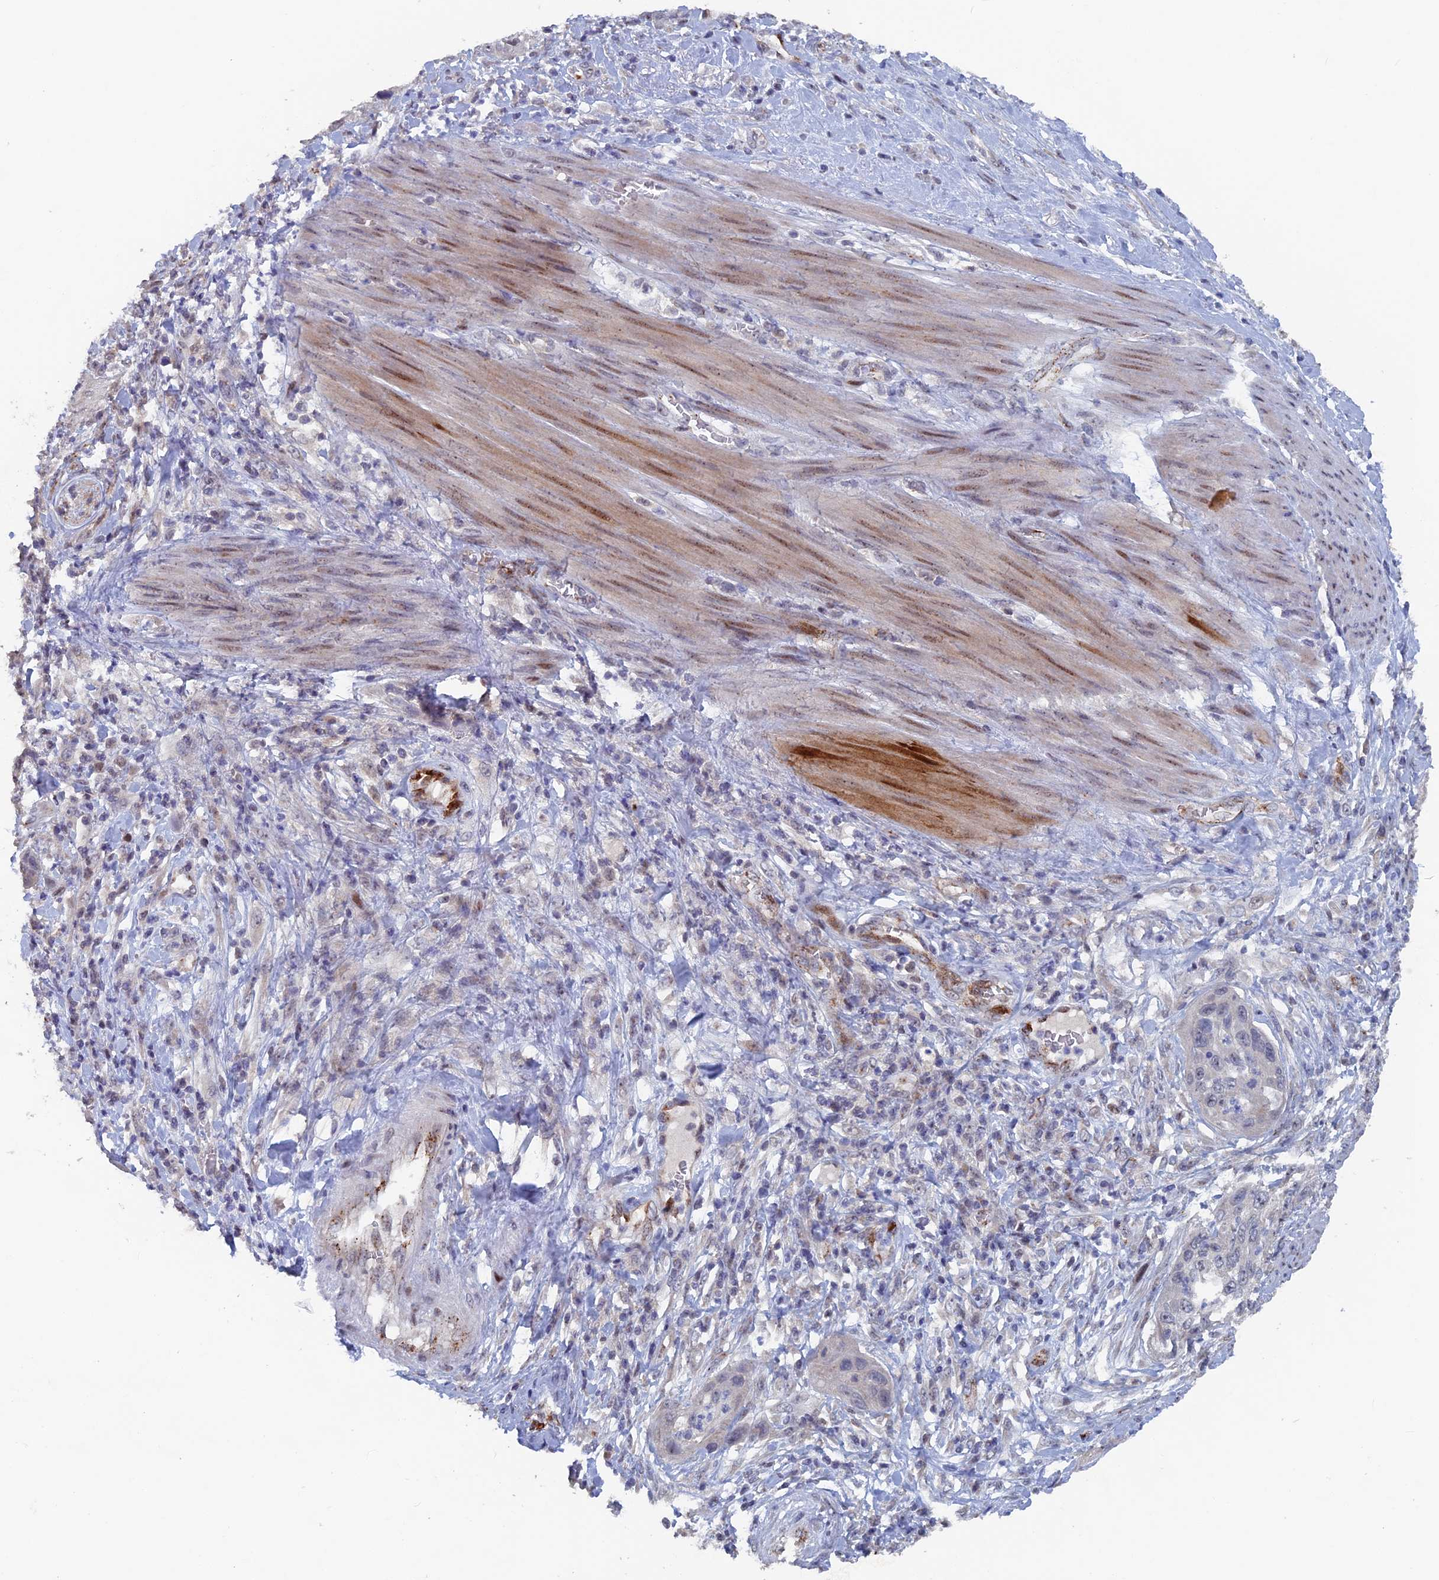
{"staining": {"intensity": "negative", "quantity": "none", "location": "none"}, "tissue": "cervical cancer", "cell_type": "Tumor cells", "image_type": "cancer", "snomed": [{"axis": "morphology", "description": "Squamous cell carcinoma, NOS"}, {"axis": "topography", "description": "Cervix"}], "caption": "IHC of cervical cancer shows no positivity in tumor cells. (DAB (3,3'-diaminobenzidine) immunohistochemistry visualized using brightfield microscopy, high magnification).", "gene": "SH3D21", "patient": {"sex": "female", "age": 42}}